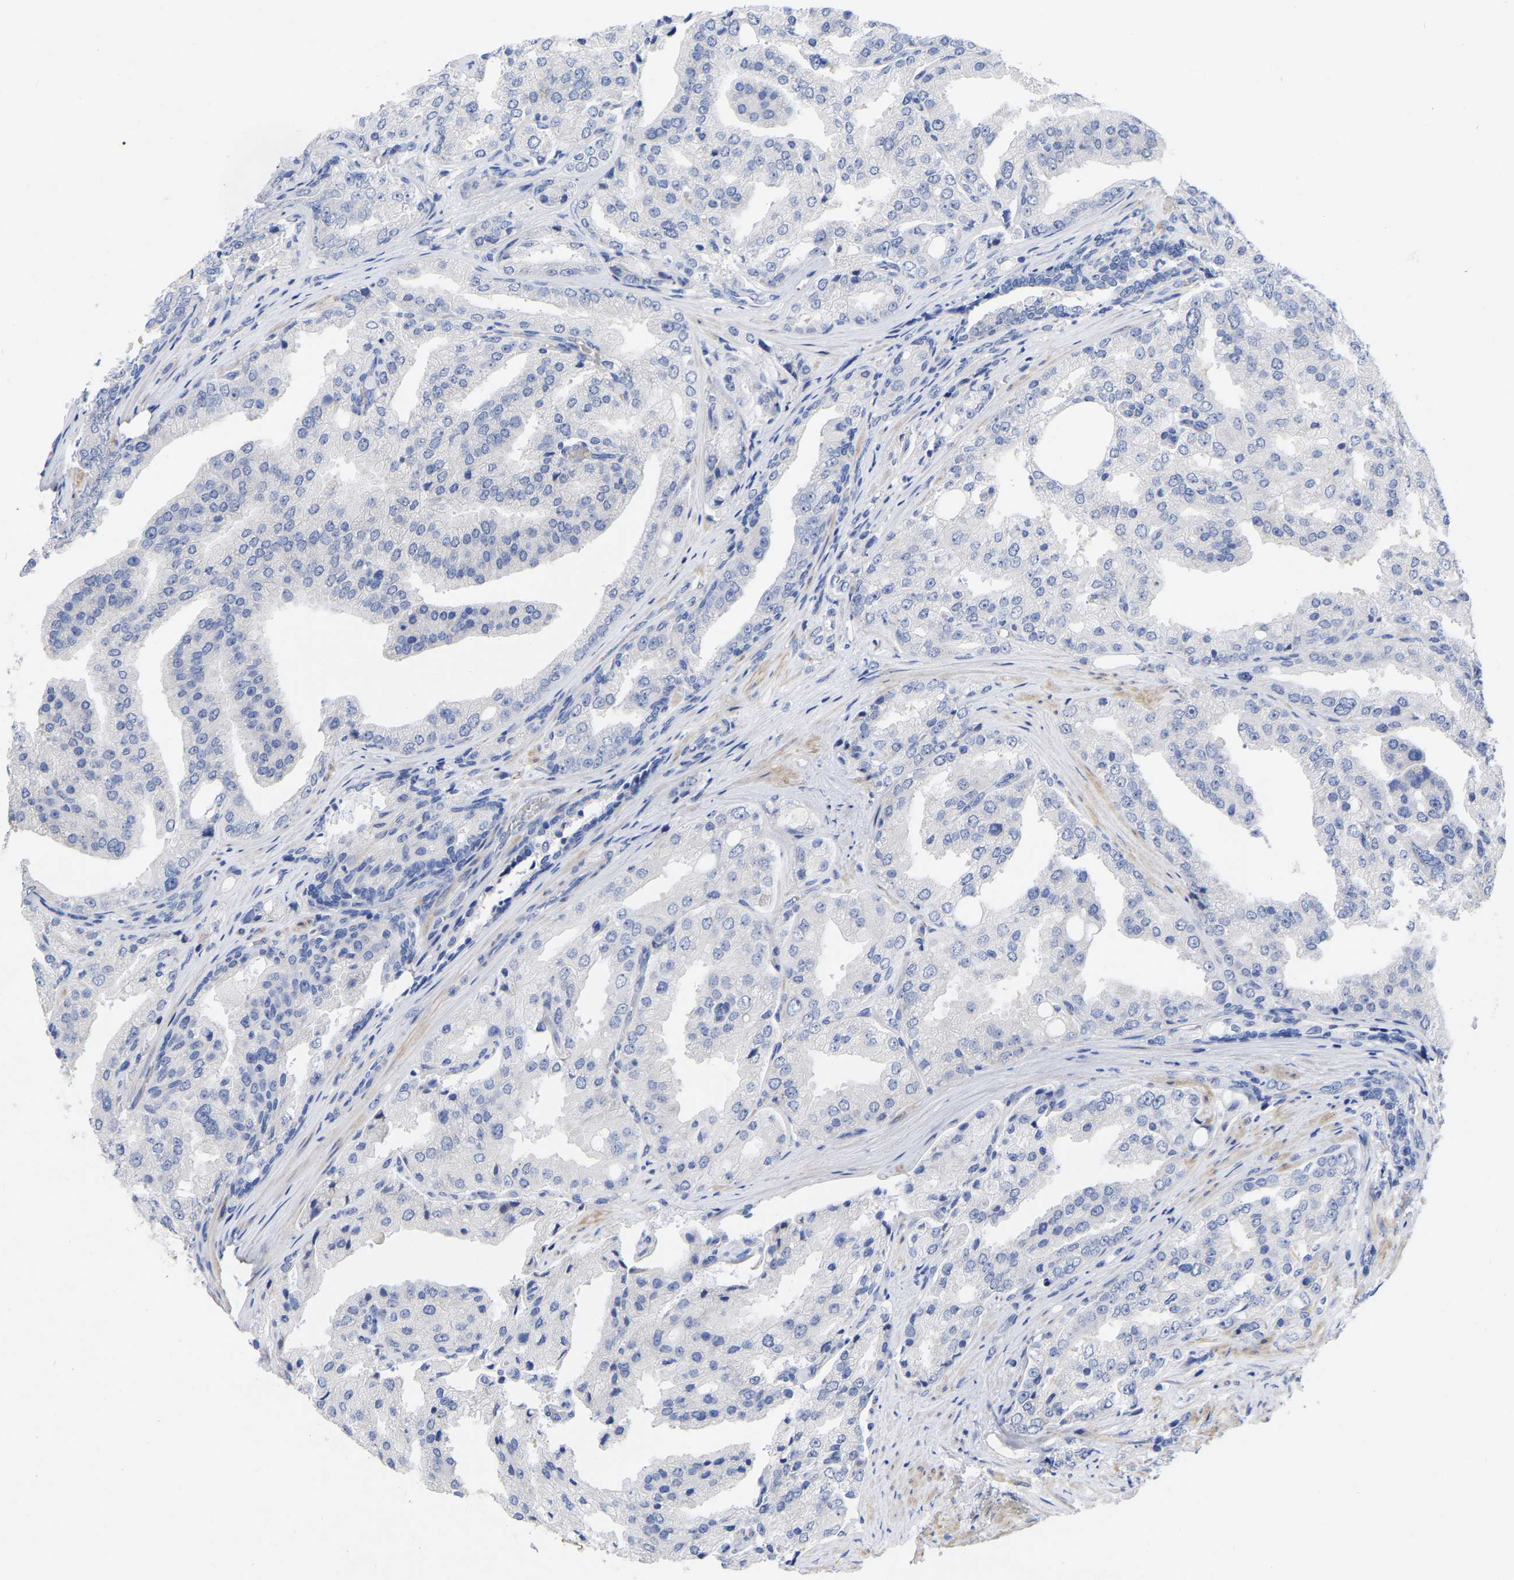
{"staining": {"intensity": "negative", "quantity": "none", "location": "none"}, "tissue": "prostate cancer", "cell_type": "Tumor cells", "image_type": "cancer", "snomed": [{"axis": "morphology", "description": "Adenocarcinoma, High grade"}, {"axis": "topography", "description": "Prostate"}], "caption": "Immunohistochemistry (IHC) micrograph of neoplastic tissue: adenocarcinoma (high-grade) (prostate) stained with DAB demonstrates no significant protein staining in tumor cells.", "gene": "GDF3", "patient": {"sex": "male", "age": 50}}